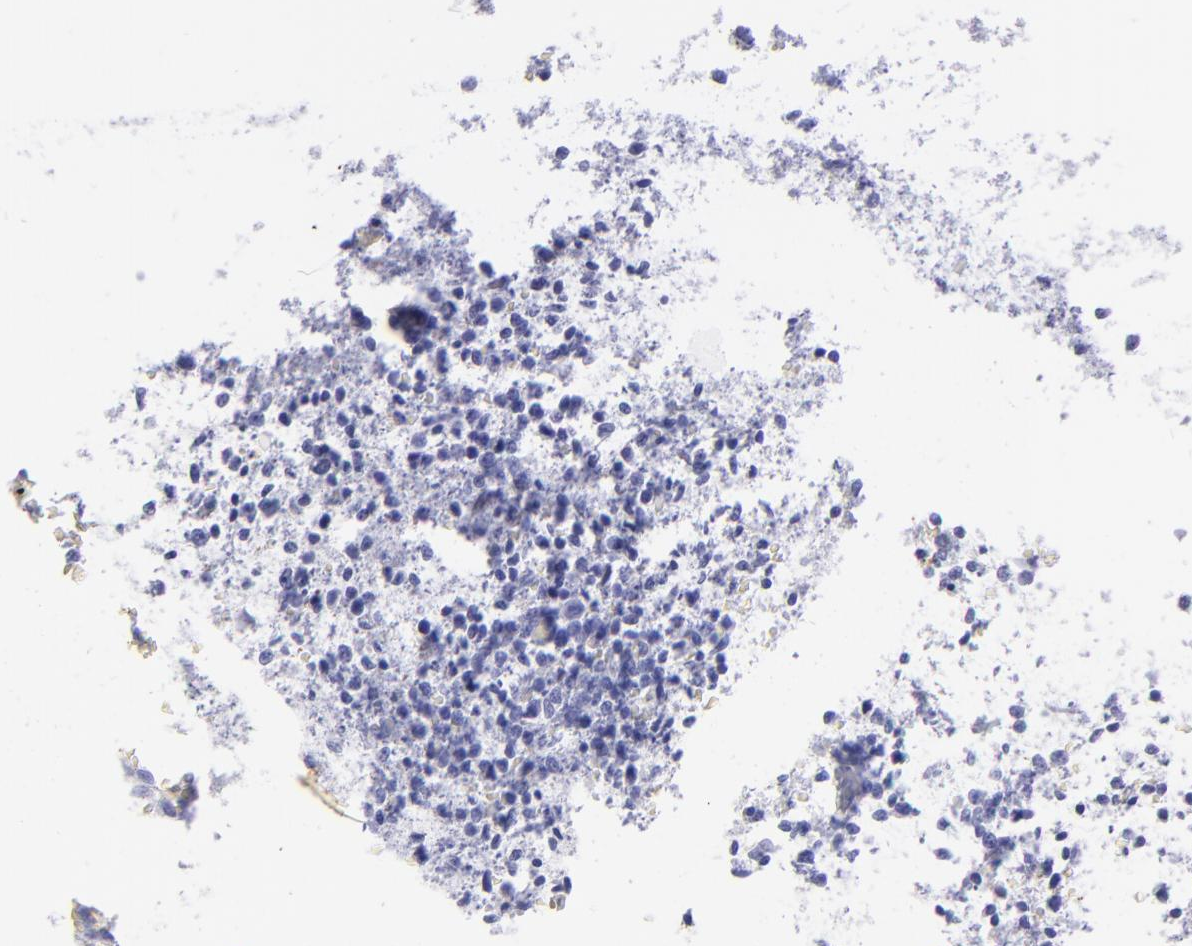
{"staining": {"intensity": "negative", "quantity": "none", "location": "none"}, "tissue": "lymphoma", "cell_type": "Tumor cells", "image_type": "cancer", "snomed": [{"axis": "morphology", "description": "Malignant lymphoma, non-Hodgkin's type, Low grade"}, {"axis": "topography", "description": "Spleen"}], "caption": "Immunohistochemistry (IHC) histopathology image of neoplastic tissue: human lymphoma stained with DAB (3,3'-diaminobenzidine) shows no significant protein expression in tumor cells. (Immunohistochemistry, brightfield microscopy, high magnification).", "gene": "PIP", "patient": {"sex": "female", "age": 64}}